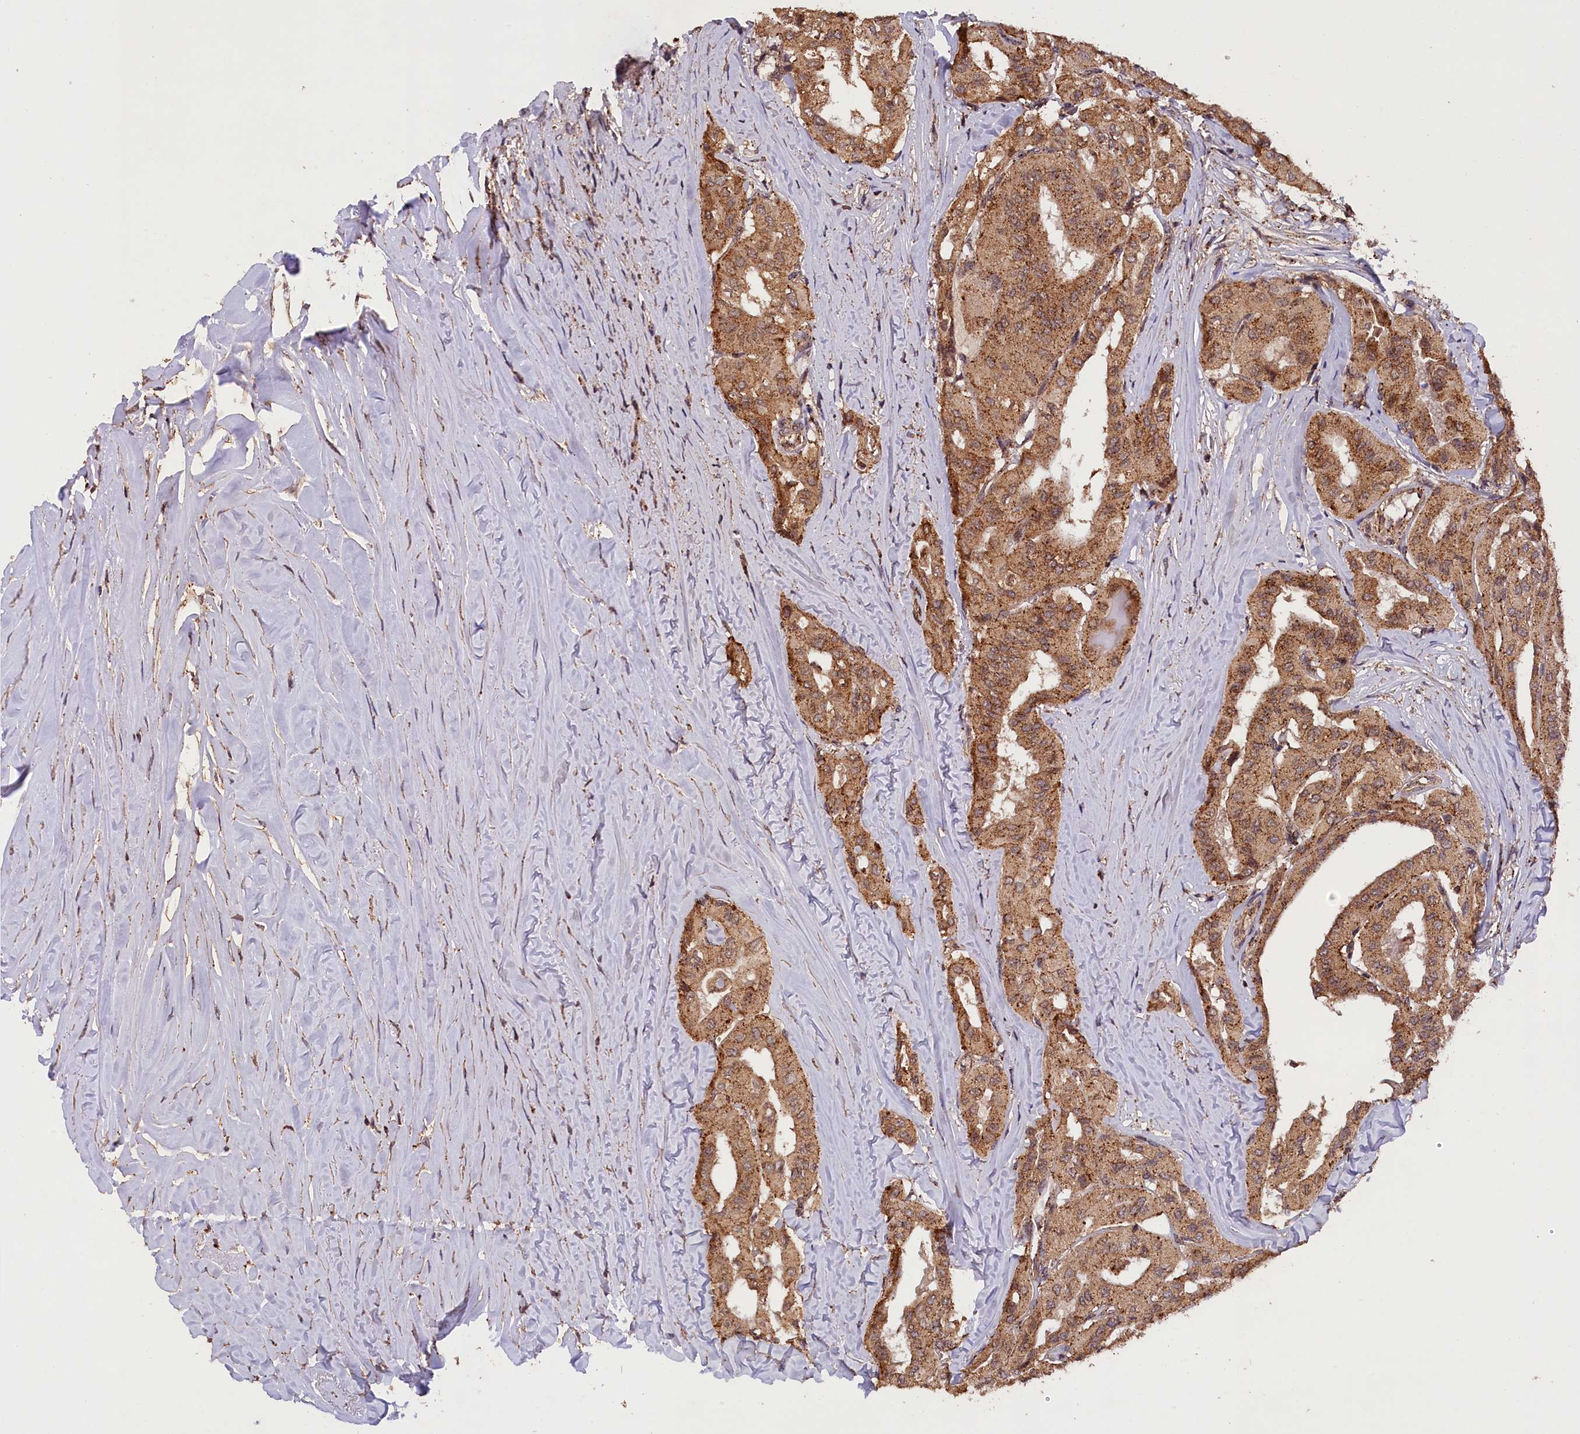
{"staining": {"intensity": "moderate", "quantity": ">75%", "location": "cytoplasmic/membranous"}, "tissue": "thyroid cancer", "cell_type": "Tumor cells", "image_type": "cancer", "snomed": [{"axis": "morphology", "description": "Papillary adenocarcinoma, NOS"}, {"axis": "topography", "description": "Thyroid gland"}], "caption": "Tumor cells display medium levels of moderate cytoplasmic/membranous expression in approximately >75% of cells in papillary adenocarcinoma (thyroid). (Brightfield microscopy of DAB IHC at high magnification).", "gene": "IST1", "patient": {"sex": "female", "age": 59}}